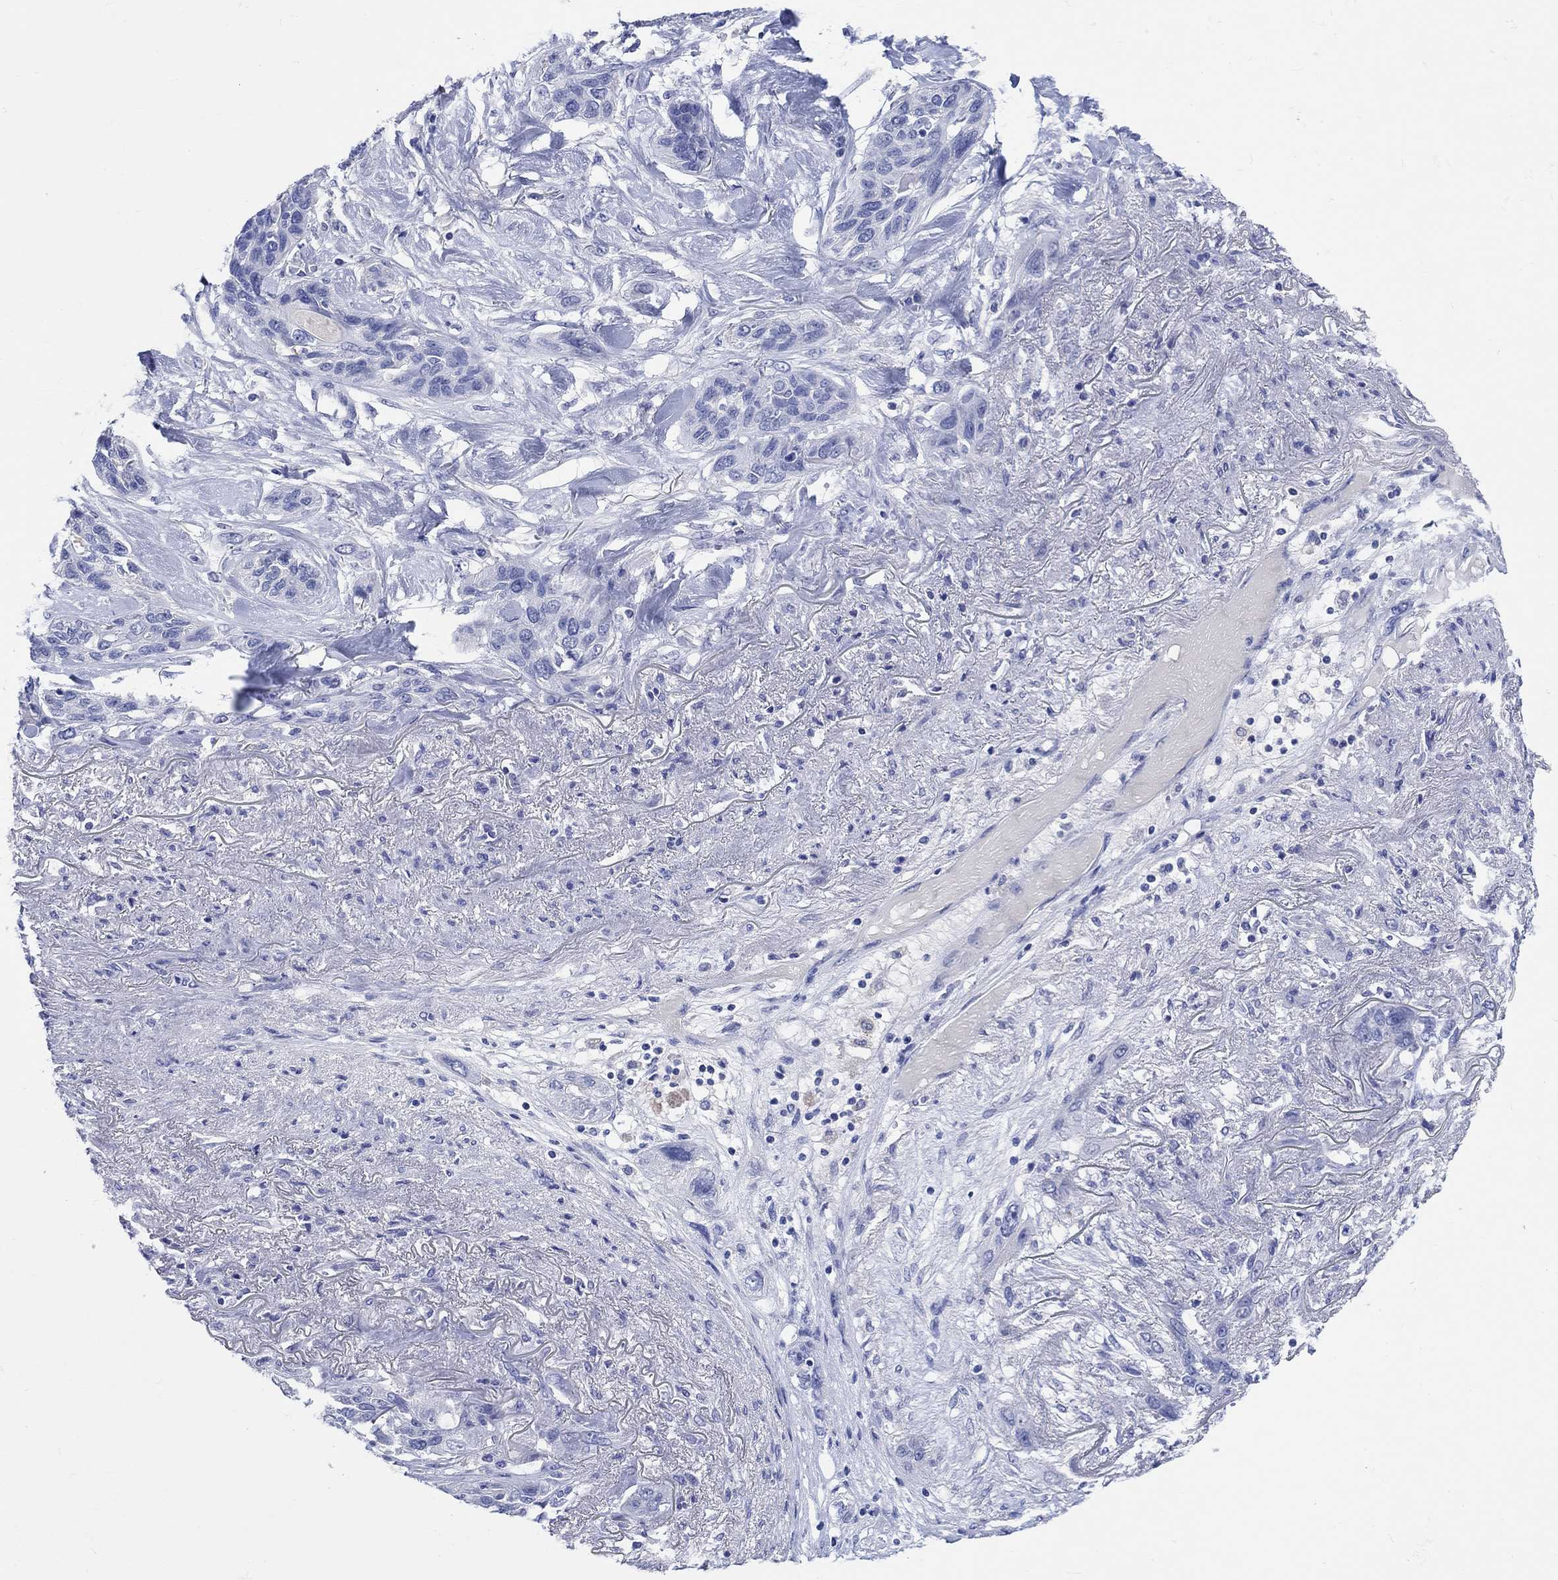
{"staining": {"intensity": "negative", "quantity": "none", "location": "none"}, "tissue": "lung cancer", "cell_type": "Tumor cells", "image_type": "cancer", "snomed": [{"axis": "morphology", "description": "Squamous cell carcinoma, NOS"}, {"axis": "topography", "description": "Lung"}], "caption": "This is an IHC photomicrograph of human lung squamous cell carcinoma. There is no positivity in tumor cells.", "gene": "SHISA4", "patient": {"sex": "female", "age": 70}}